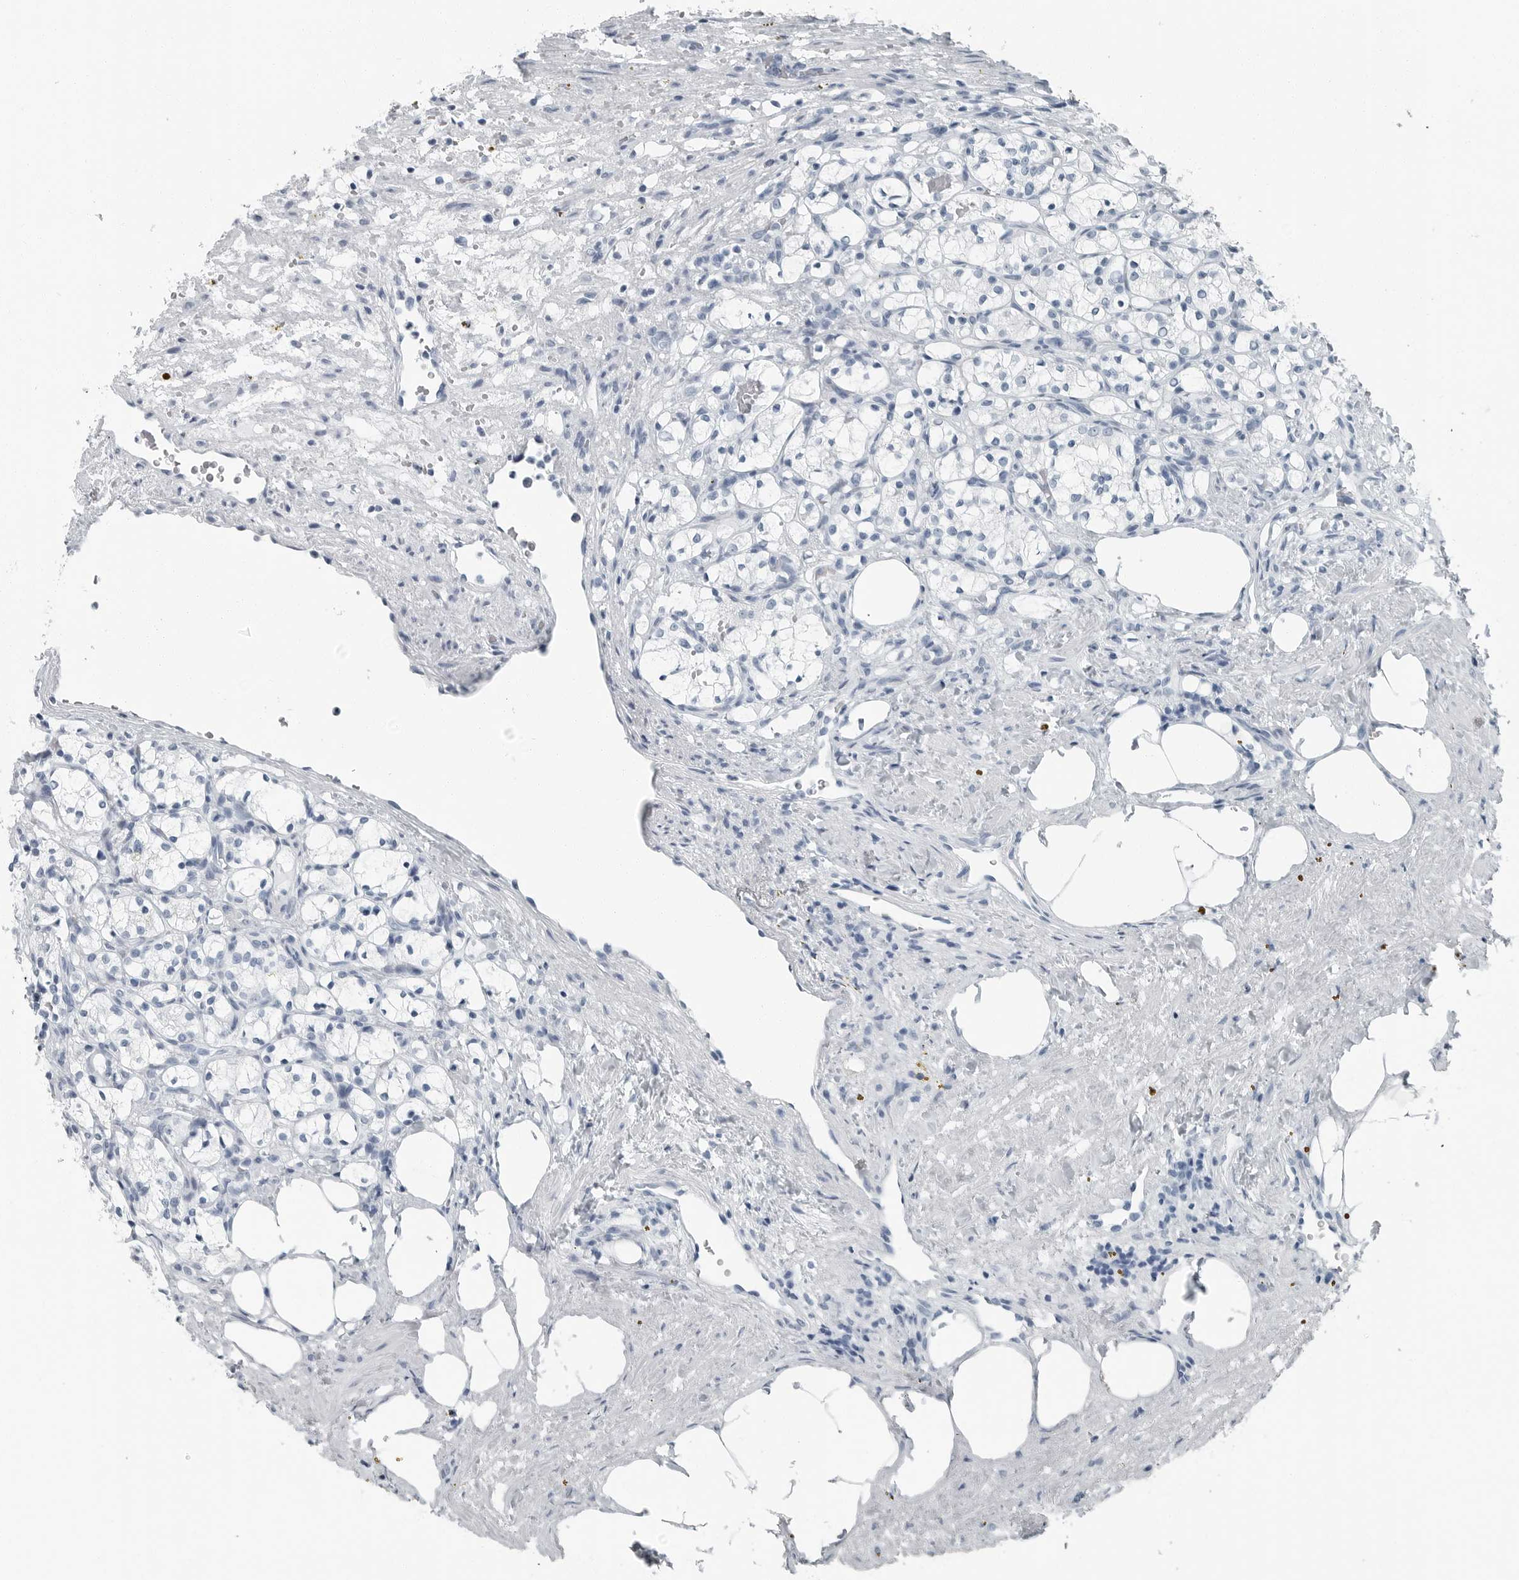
{"staining": {"intensity": "negative", "quantity": "none", "location": "none"}, "tissue": "renal cancer", "cell_type": "Tumor cells", "image_type": "cancer", "snomed": [{"axis": "morphology", "description": "Adenocarcinoma, NOS"}, {"axis": "topography", "description": "Kidney"}], "caption": "High power microscopy histopathology image of an IHC micrograph of adenocarcinoma (renal), revealing no significant positivity in tumor cells.", "gene": "FABP6", "patient": {"sex": "female", "age": 69}}